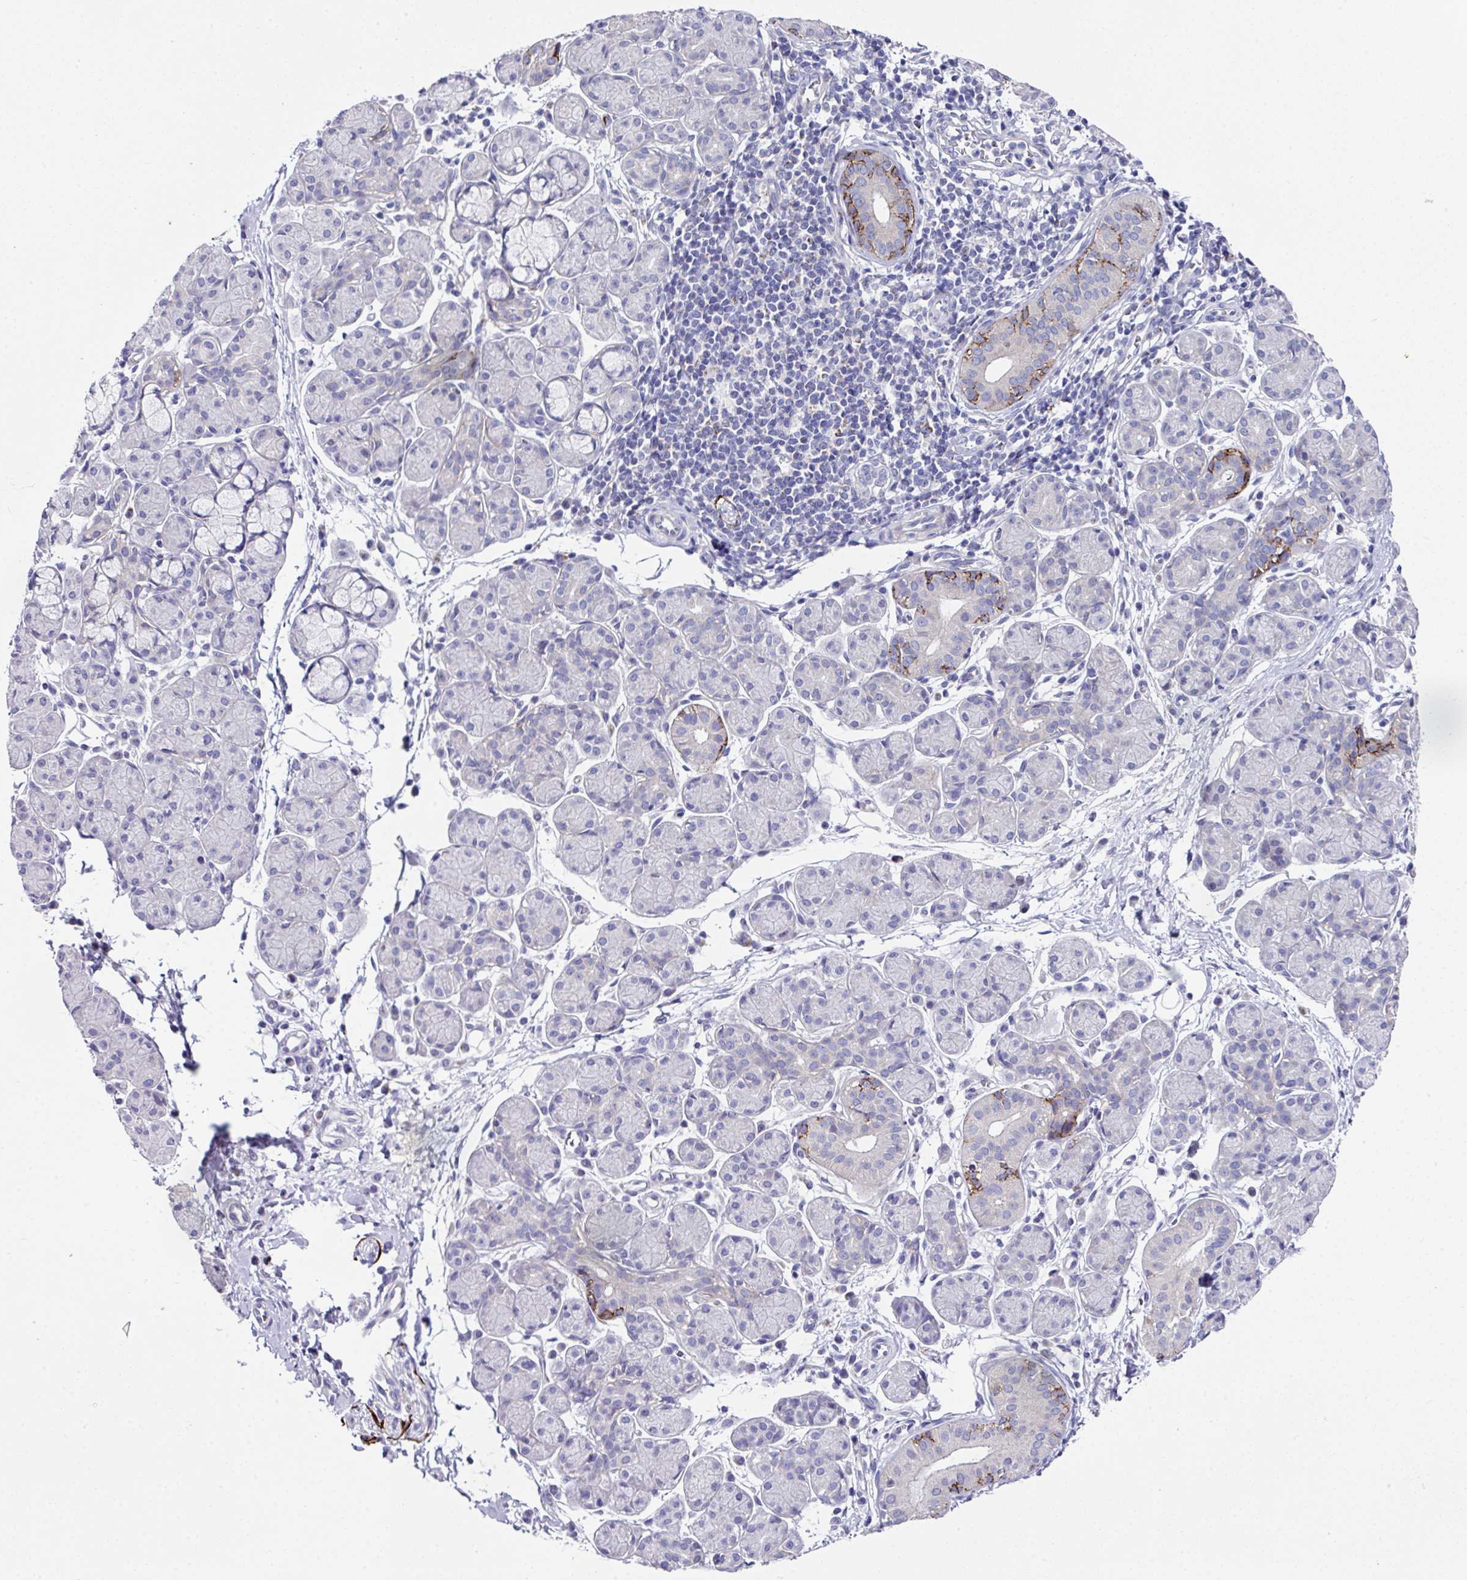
{"staining": {"intensity": "moderate", "quantity": "<25%", "location": "cytoplasmic/membranous"}, "tissue": "salivary gland", "cell_type": "Glandular cells", "image_type": "normal", "snomed": [{"axis": "morphology", "description": "Normal tissue, NOS"}, {"axis": "morphology", "description": "Inflammation, NOS"}, {"axis": "topography", "description": "Lymph node"}, {"axis": "topography", "description": "Salivary gland"}], "caption": "Protein staining demonstrates moderate cytoplasmic/membranous expression in approximately <25% of glandular cells in benign salivary gland.", "gene": "CLDN1", "patient": {"sex": "male", "age": 3}}